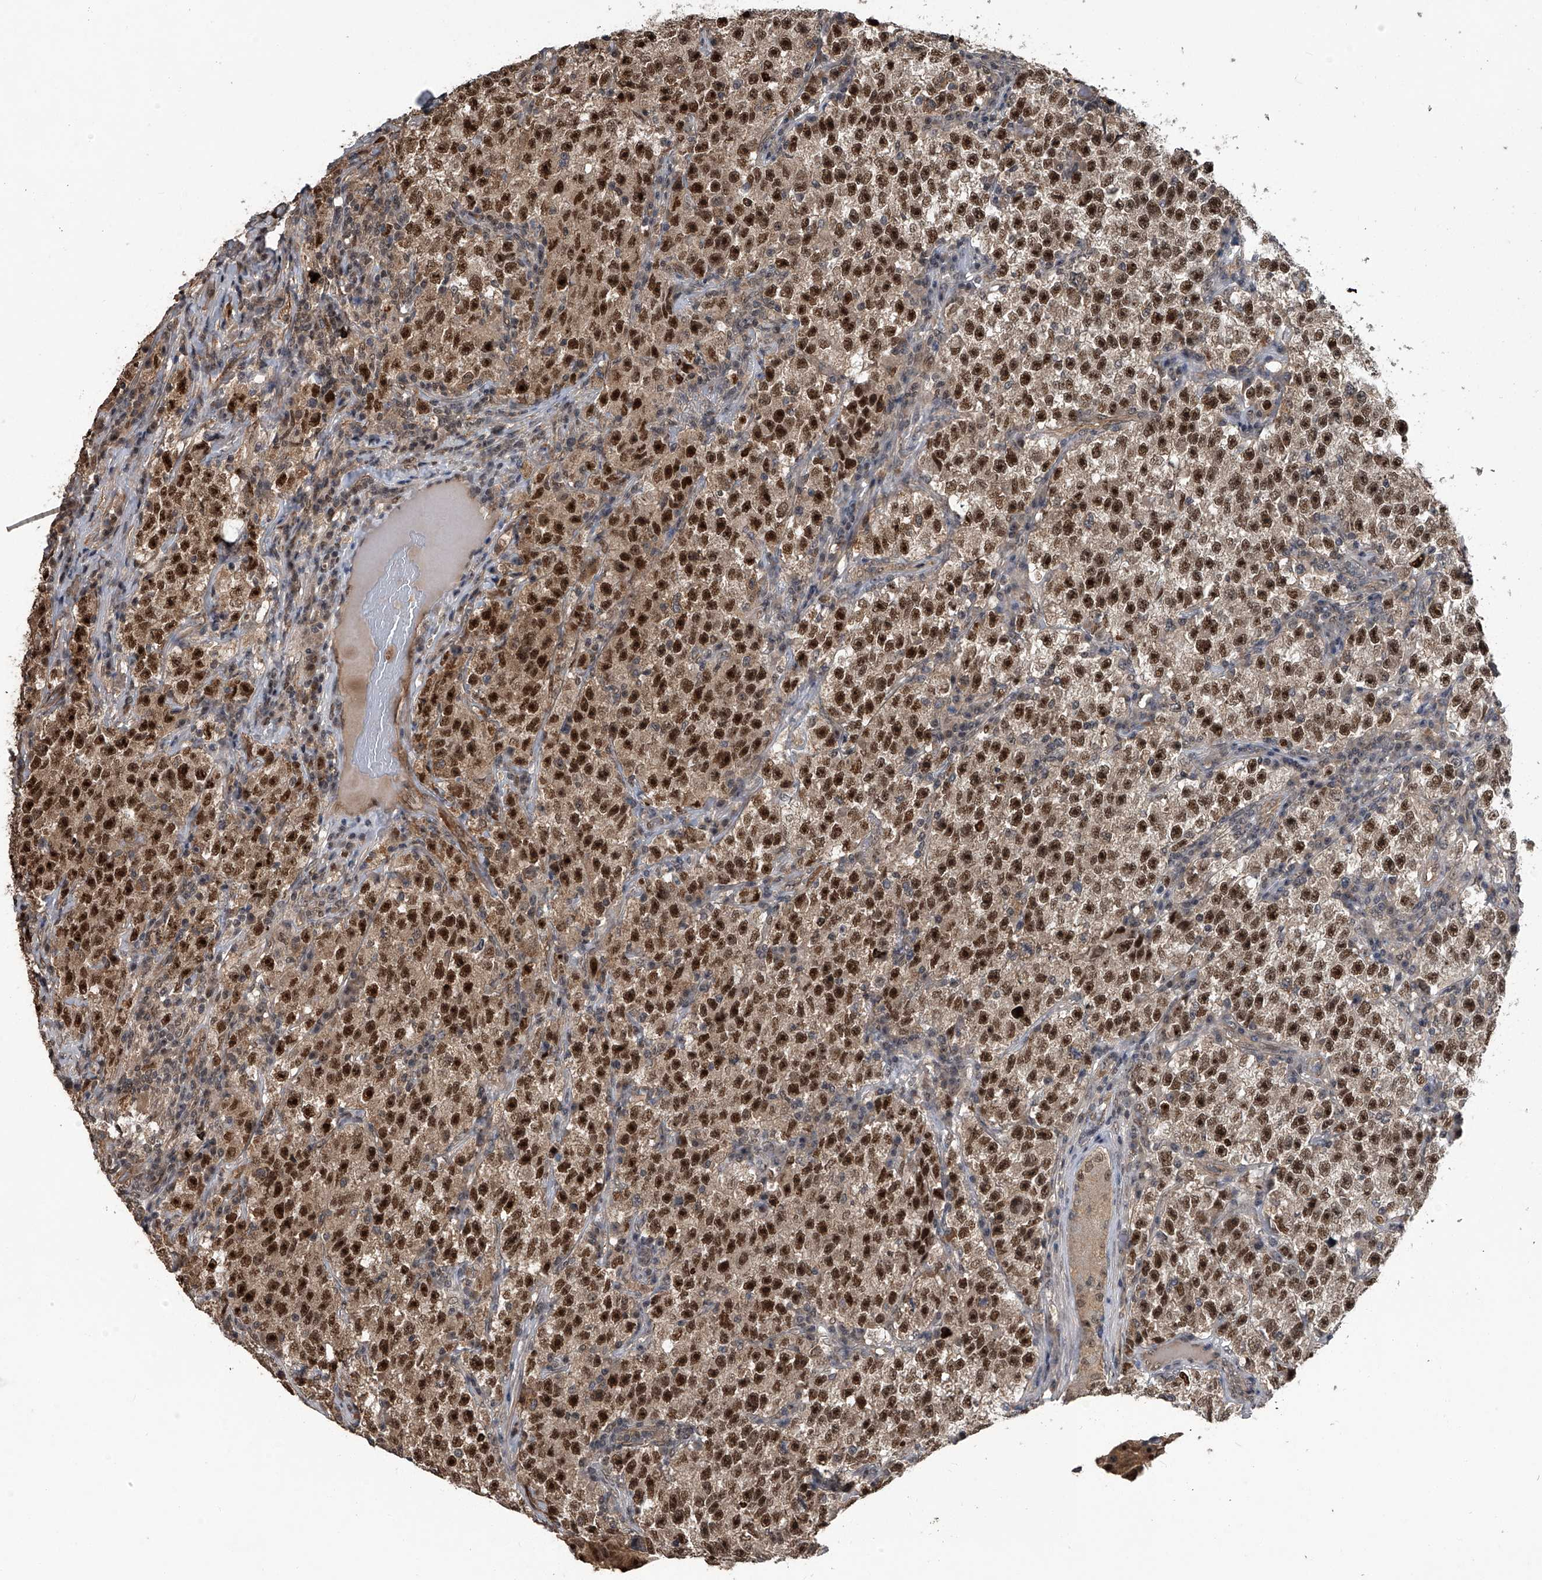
{"staining": {"intensity": "strong", "quantity": "25%-75%", "location": "nuclear"}, "tissue": "testis cancer", "cell_type": "Tumor cells", "image_type": "cancer", "snomed": [{"axis": "morphology", "description": "Seminoma, NOS"}, {"axis": "topography", "description": "Testis"}], "caption": "Tumor cells reveal high levels of strong nuclear expression in about 25%-75% of cells in seminoma (testis).", "gene": "SLC12A8", "patient": {"sex": "male", "age": 22}}